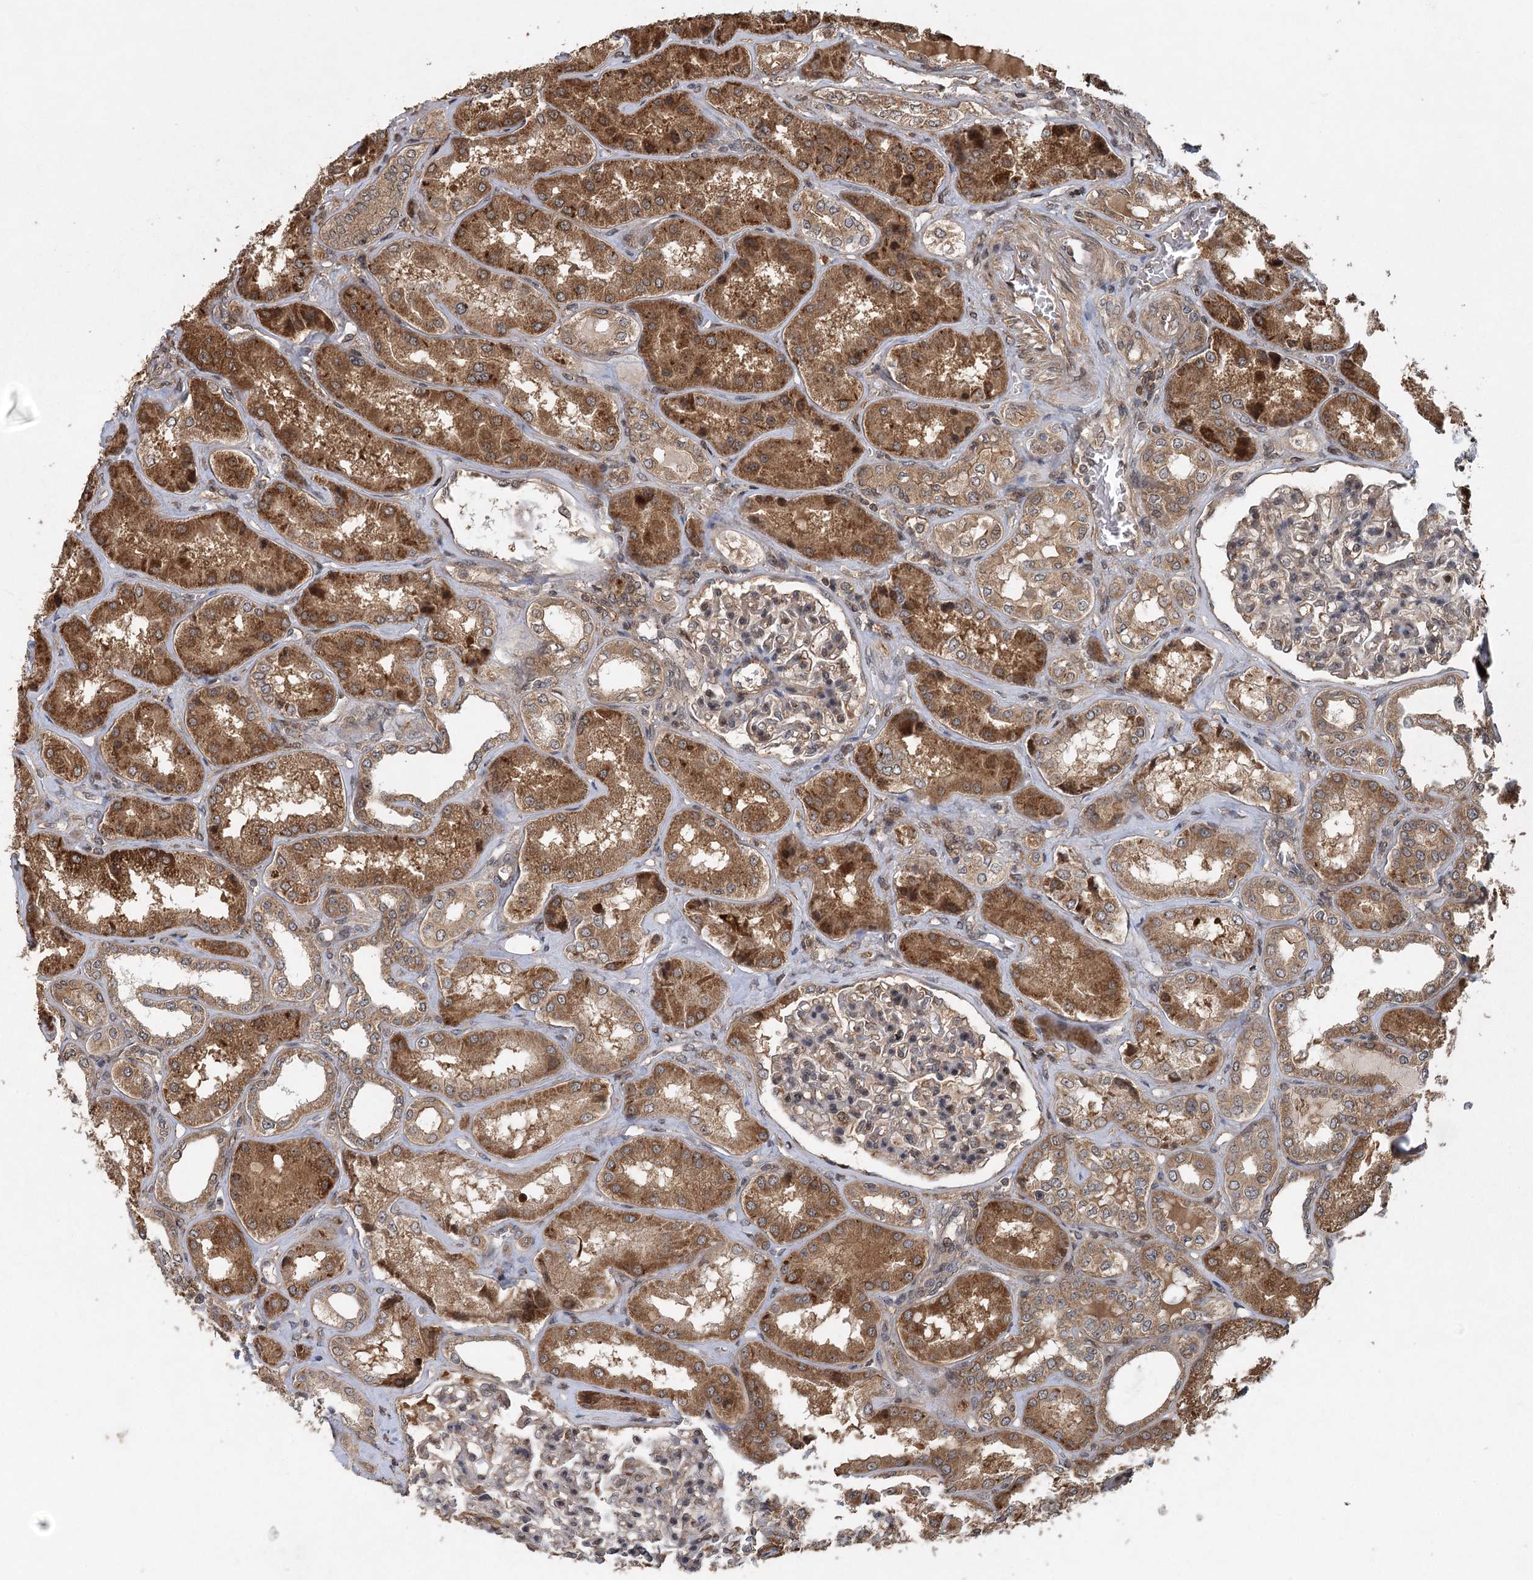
{"staining": {"intensity": "weak", "quantity": "25%-75%", "location": "cytoplasmic/membranous"}, "tissue": "kidney", "cell_type": "Cells in glomeruli", "image_type": "normal", "snomed": [{"axis": "morphology", "description": "Normal tissue, NOS"}, {"axis": "topography", "description": "Kidney"}], "caption": "A brown stain labels weak cytoplasmic/membranous positivity of a protein in cells in glomeruli of benign human kidney. The staining was performed using DAB (3,3'-diaminobenzidine) to visualize the protein expression in brown, while the nuclei were stained in blue with hematoxylin (Magnification: 20x).", "gene": "INSIG2", "patient": {"sex": "female", "age": 56}}